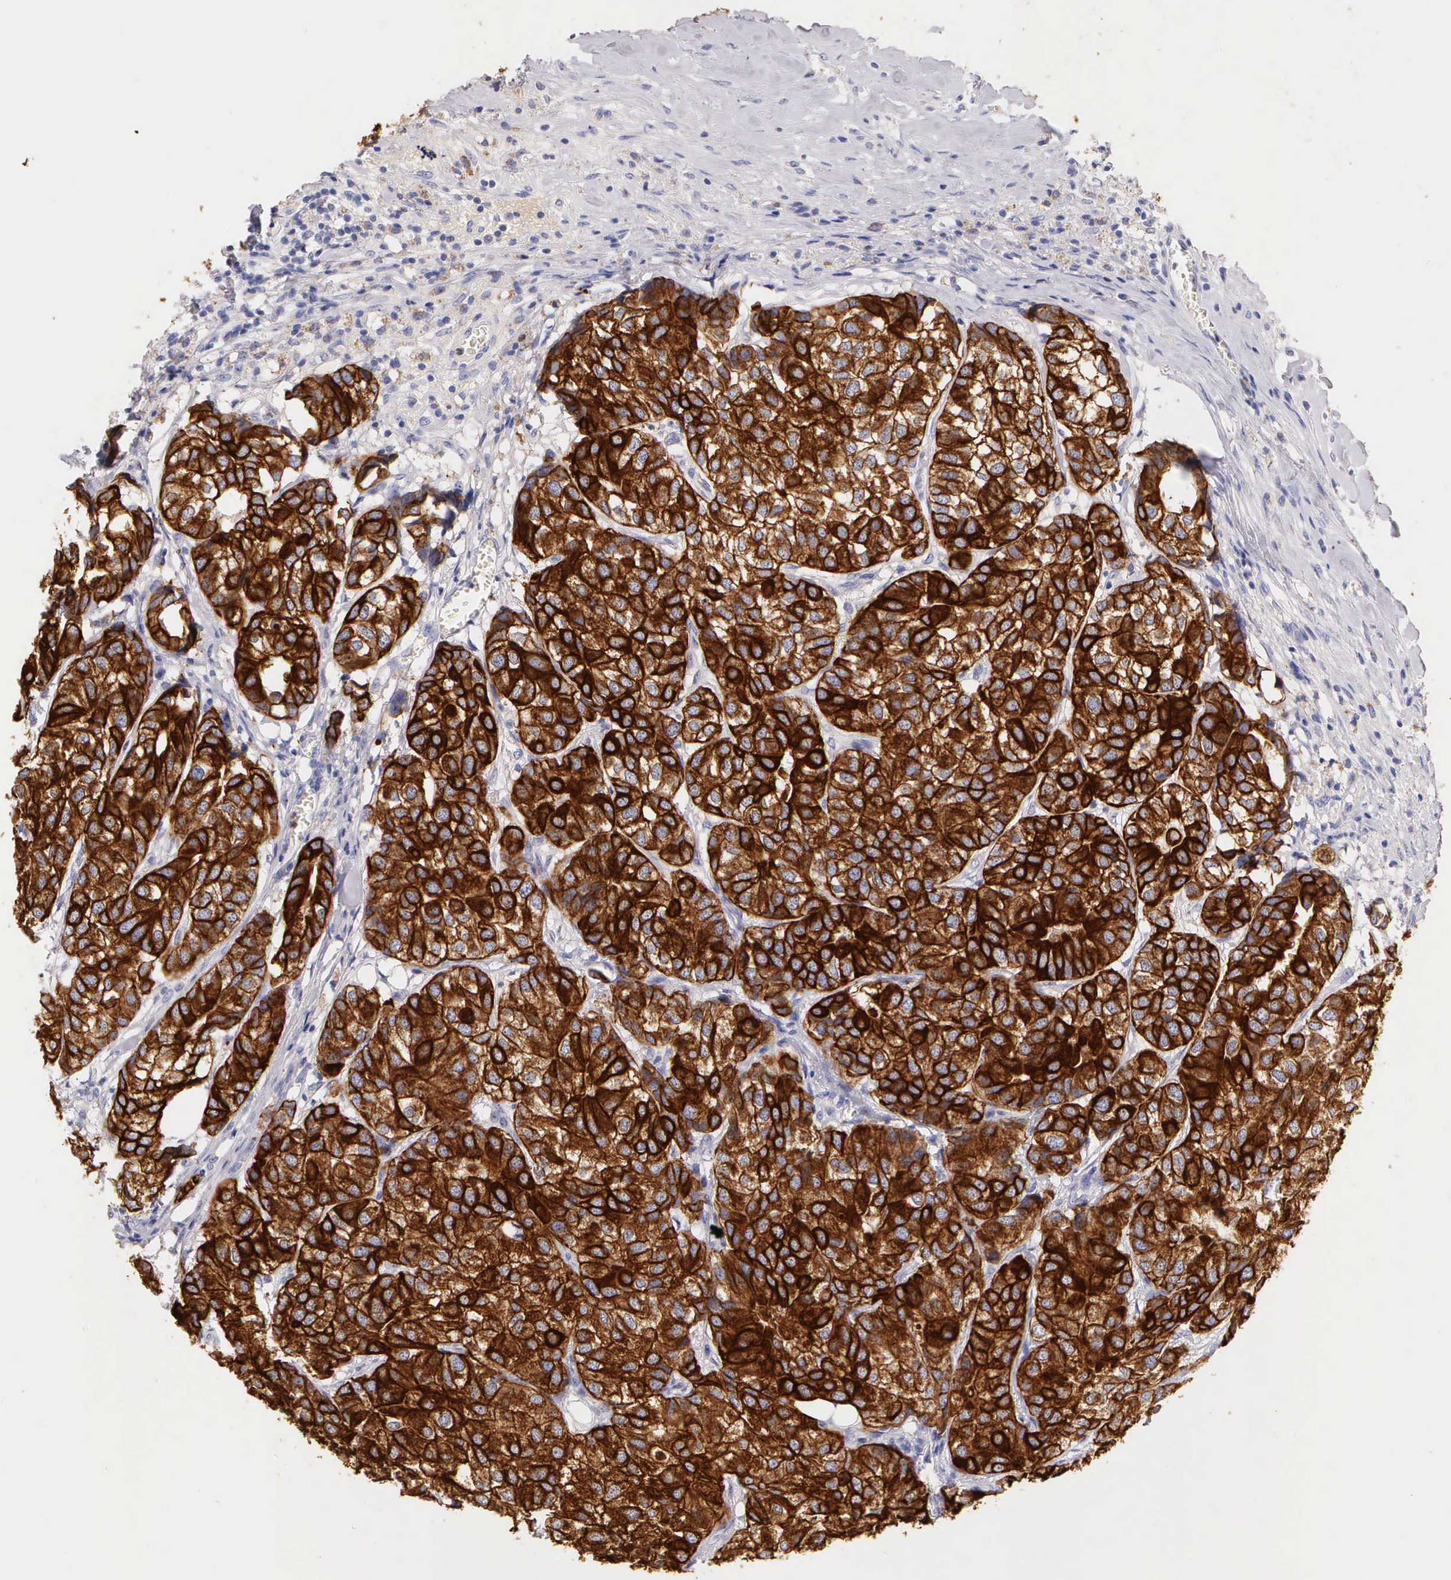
{"staining": {"intensity": "strong", "quantity": ">75%", "location": "cytoplasmic/membranous"}, "tissue": "breast cancer", "cell_type": "Tumor cells", "image_type": "cancer", "snomed": [{"axis": "morphology", "description": "Duct carcinoma"}, {"axis": "topography", "description": "Breast"}], "caption": "Immunohistochemical staining of human intraductal carcinoma (breast) exhibits high levels of strong cytoplasmic/membranous expression in about >75% of tumor cells.", "gene": "KRT17", "patient": {"sex": "female", "age": 68}}